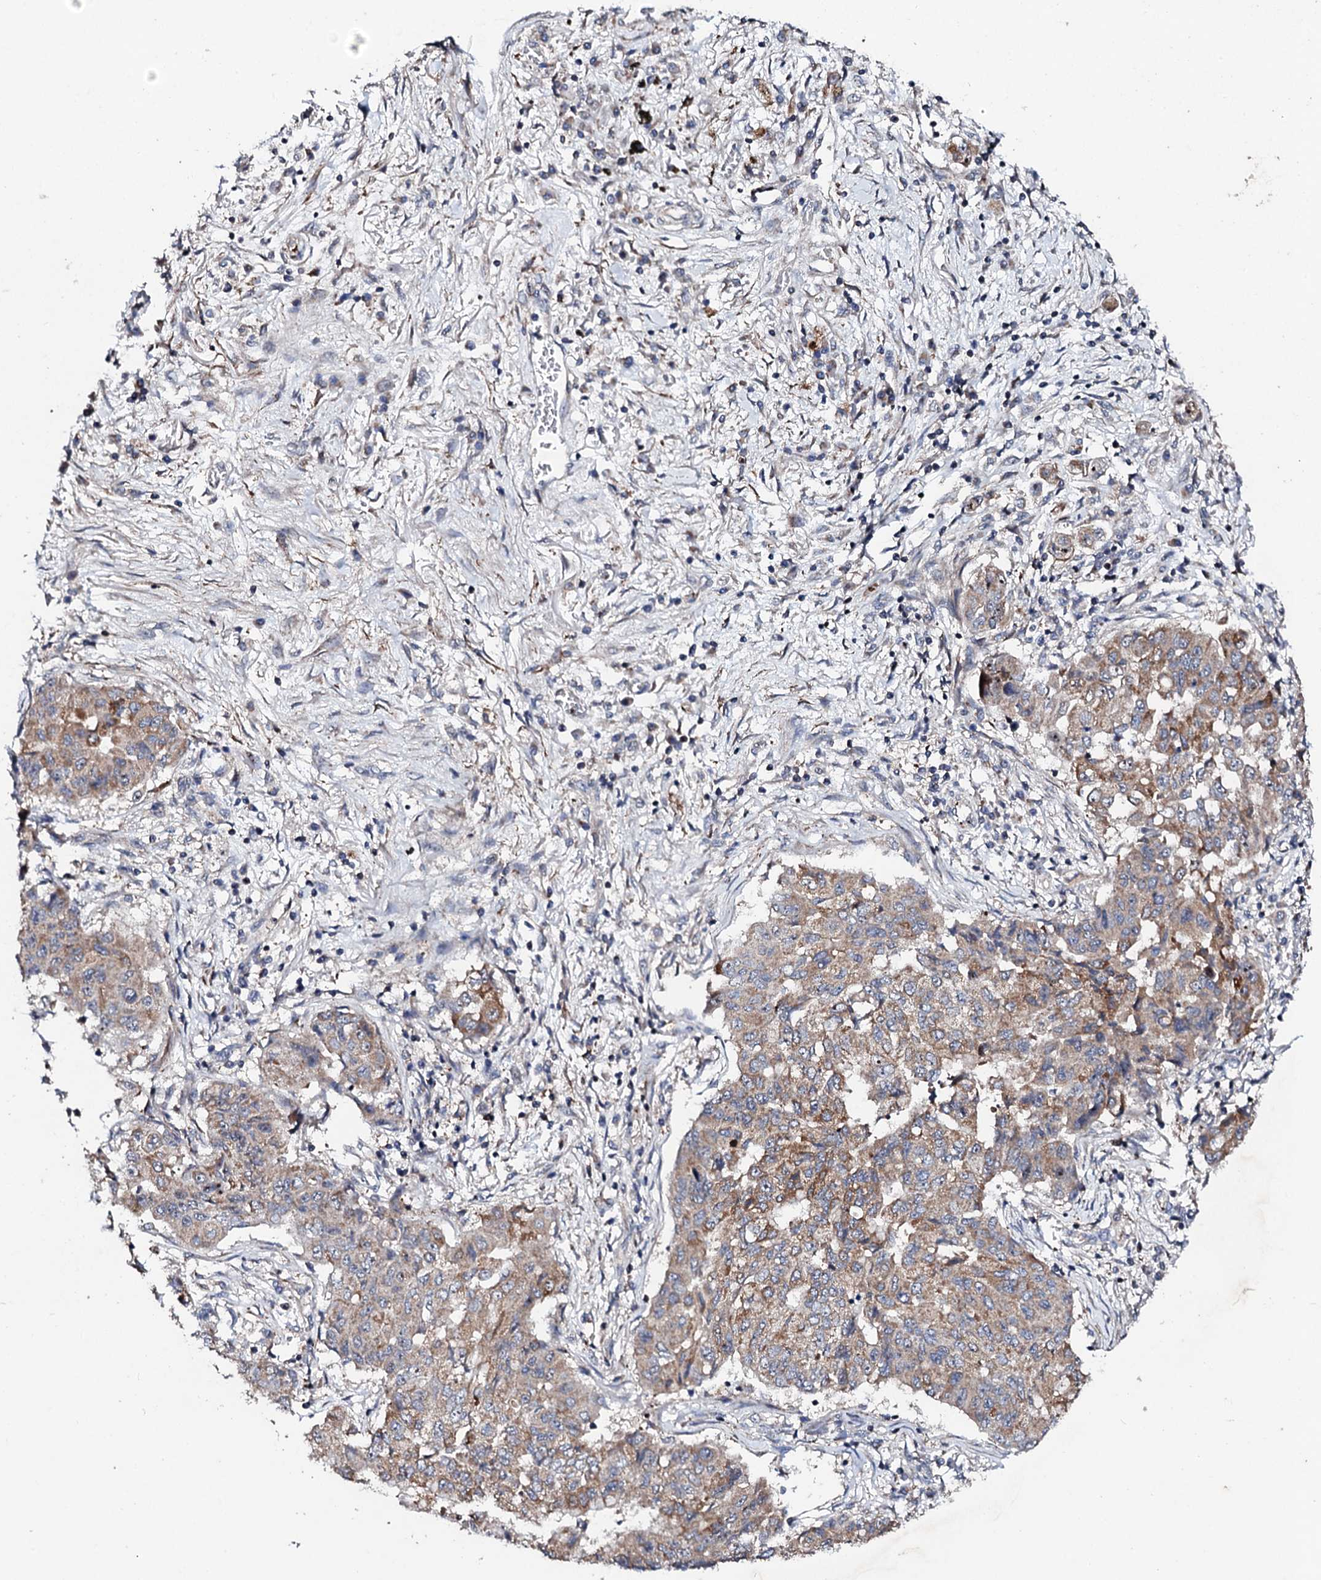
{"staining": {"intensity": "moderate", "quantity": "25%-75%", "location": "cytoplasmic/membranous"}, "tissue": "lung cancer", "cell_type": "Tumor cells", "image_type": "cancer", "snomed": [{"axis": "morphology", "description": "Squamous cell carcinoma, NOS"}, {"axis": "topography", "description": "Lung"}], "caption": "Immunohistochemical staining of lung squamous cell carcinoma shows medium levels of moderate cytoplasmic/membranous expression in approximately 25%-75% of tumor cells.", "gene": "GTPBP4", "patient": {"sex": "male", "age": 74}}